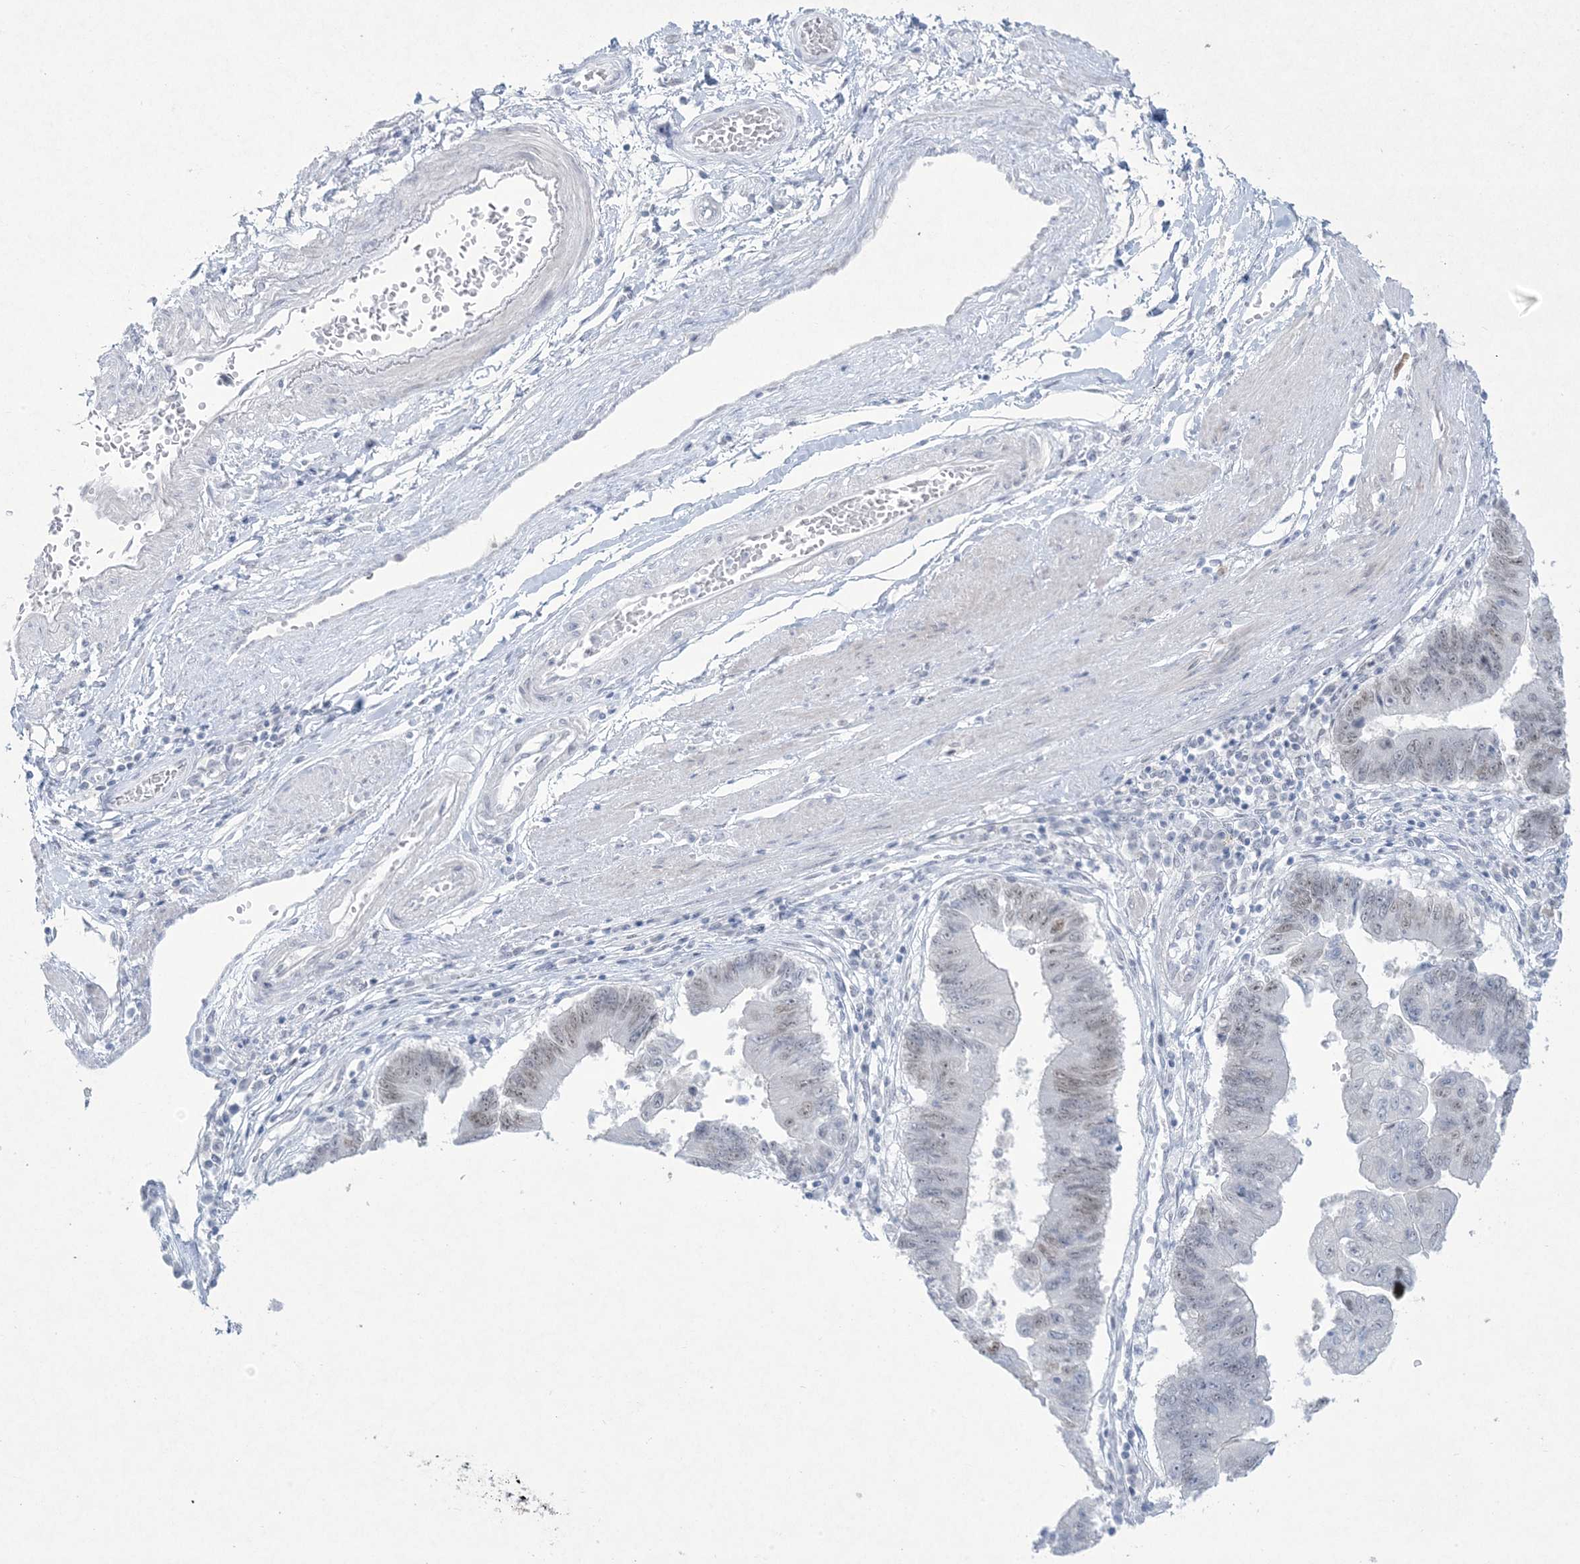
{"staining": {"intensity": "weak", "quantity": "<25%", "location": "nuclear"}, "tissue": "stomach cancer", "cell_type": "Tumor cells", "image_type": "cancer", "snomed": [{"axis": "morphology", "description": "Adenocarcinoma, NOS"}, {"axis": "topography", "description": "Stomach"}], "caption": "IHC image of stomach cancer stained for a protein (brown), which shows no staining in tumor cells.", "gene": "HOMEZ", "patient": {"sex": "male", "age": 59}}